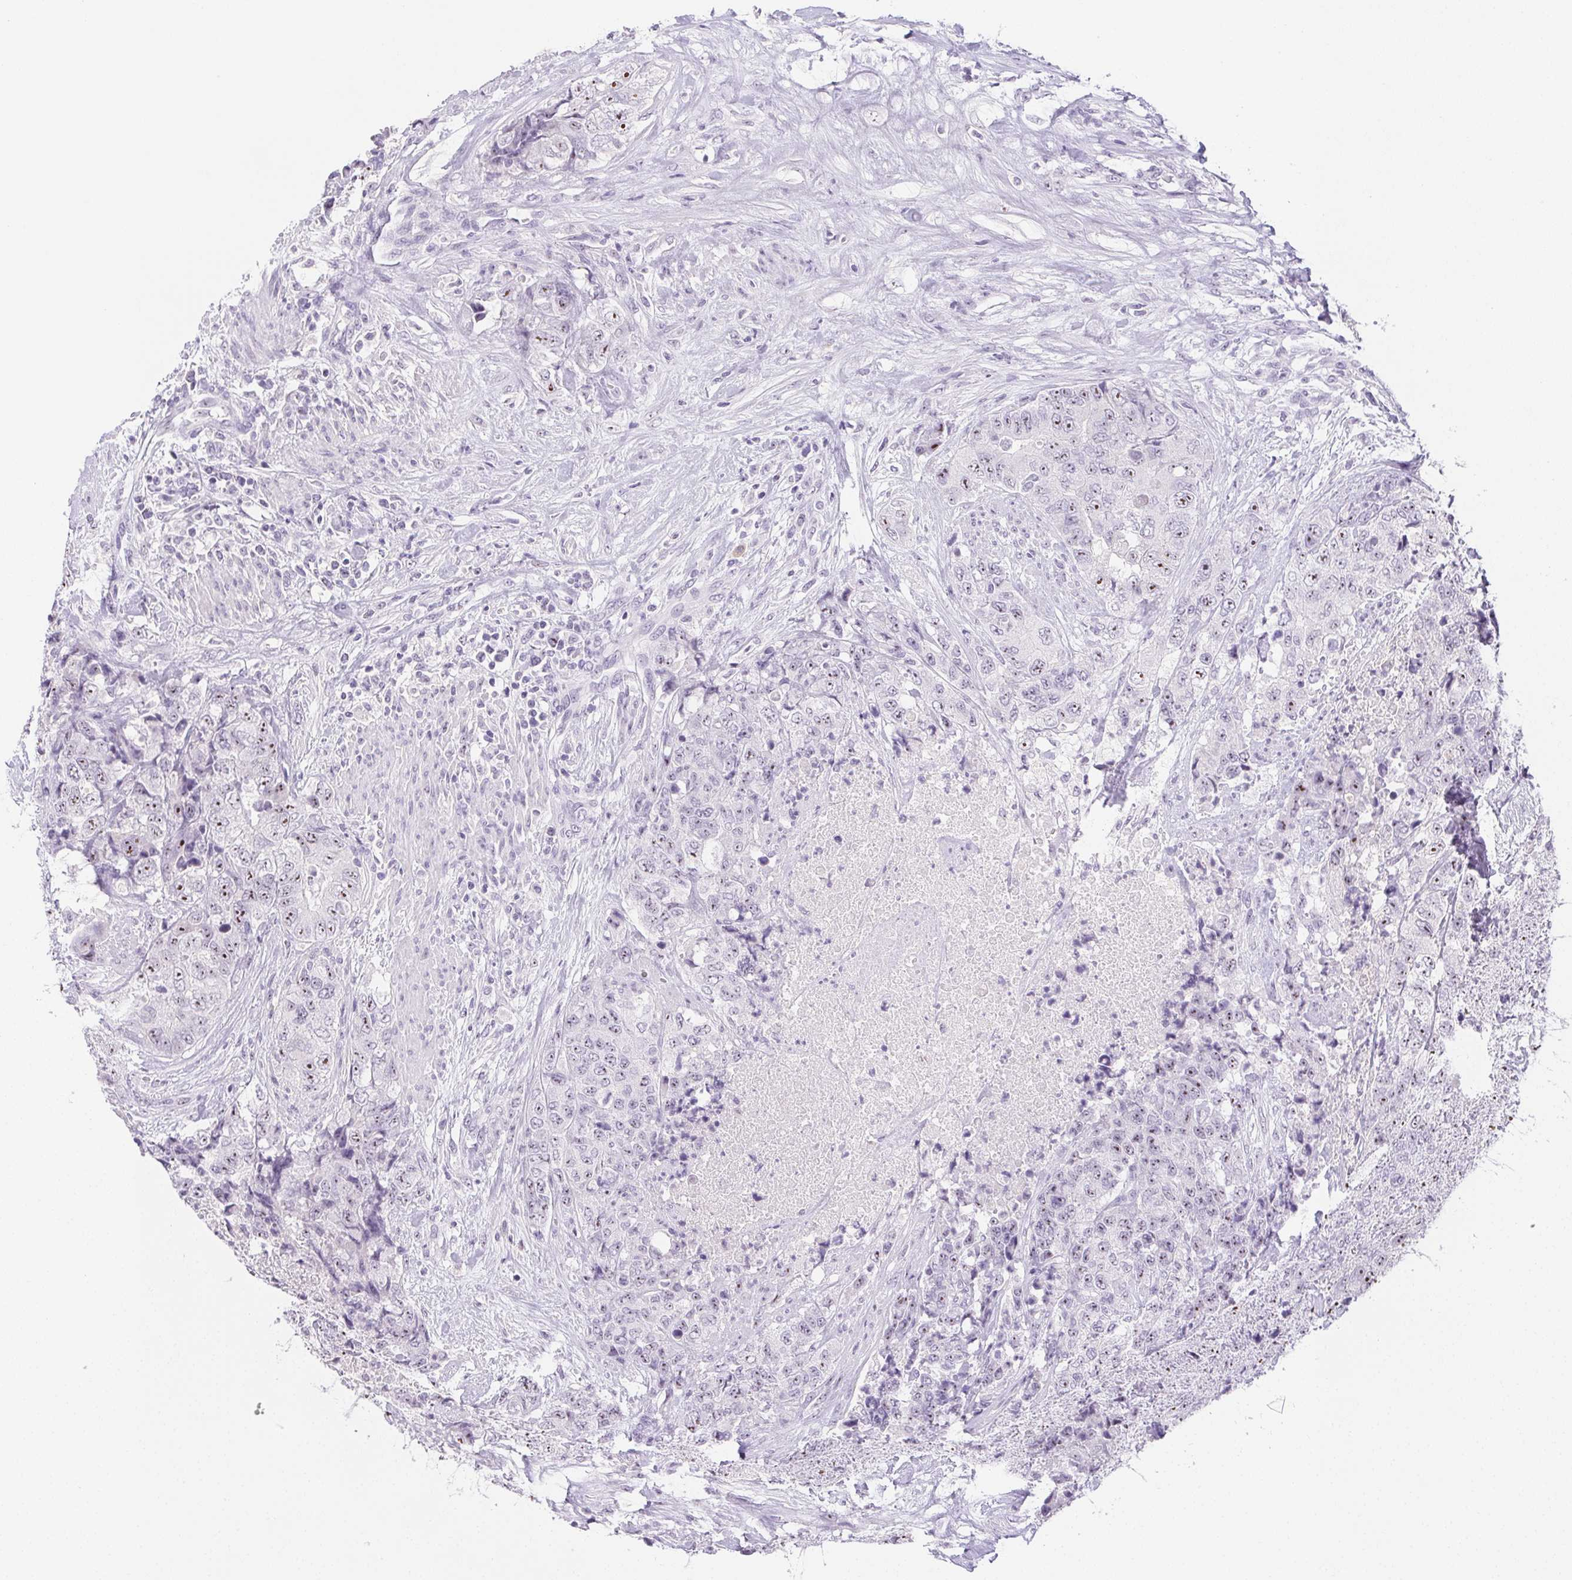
{"staining": {"intensity": "moderate", "quantity": "25%-75%", "location": "nuclear"}, "tissue": "urothelial cancer", "cell_type": "Tumor cells", "image_type": "cancer", "snomed": [{"axis": "morphology", "description": "Urothelial carcinoma, High grade"}, {"axis": "topography", "description": "Urinary bladder"}], "caption": "Immunohistochemistry (IHC) of human urothelial carcinoma (high-grade) reveals medium levels of moderate nuclear staining in approximately 25%-75% of tumor cells. (DAB (3,3'-diaminobenzidine) IHC with brightfield microscopy, high magnification).", "gene": "ST8SIA3", "patient": {"sex": "female", "age": 78}}